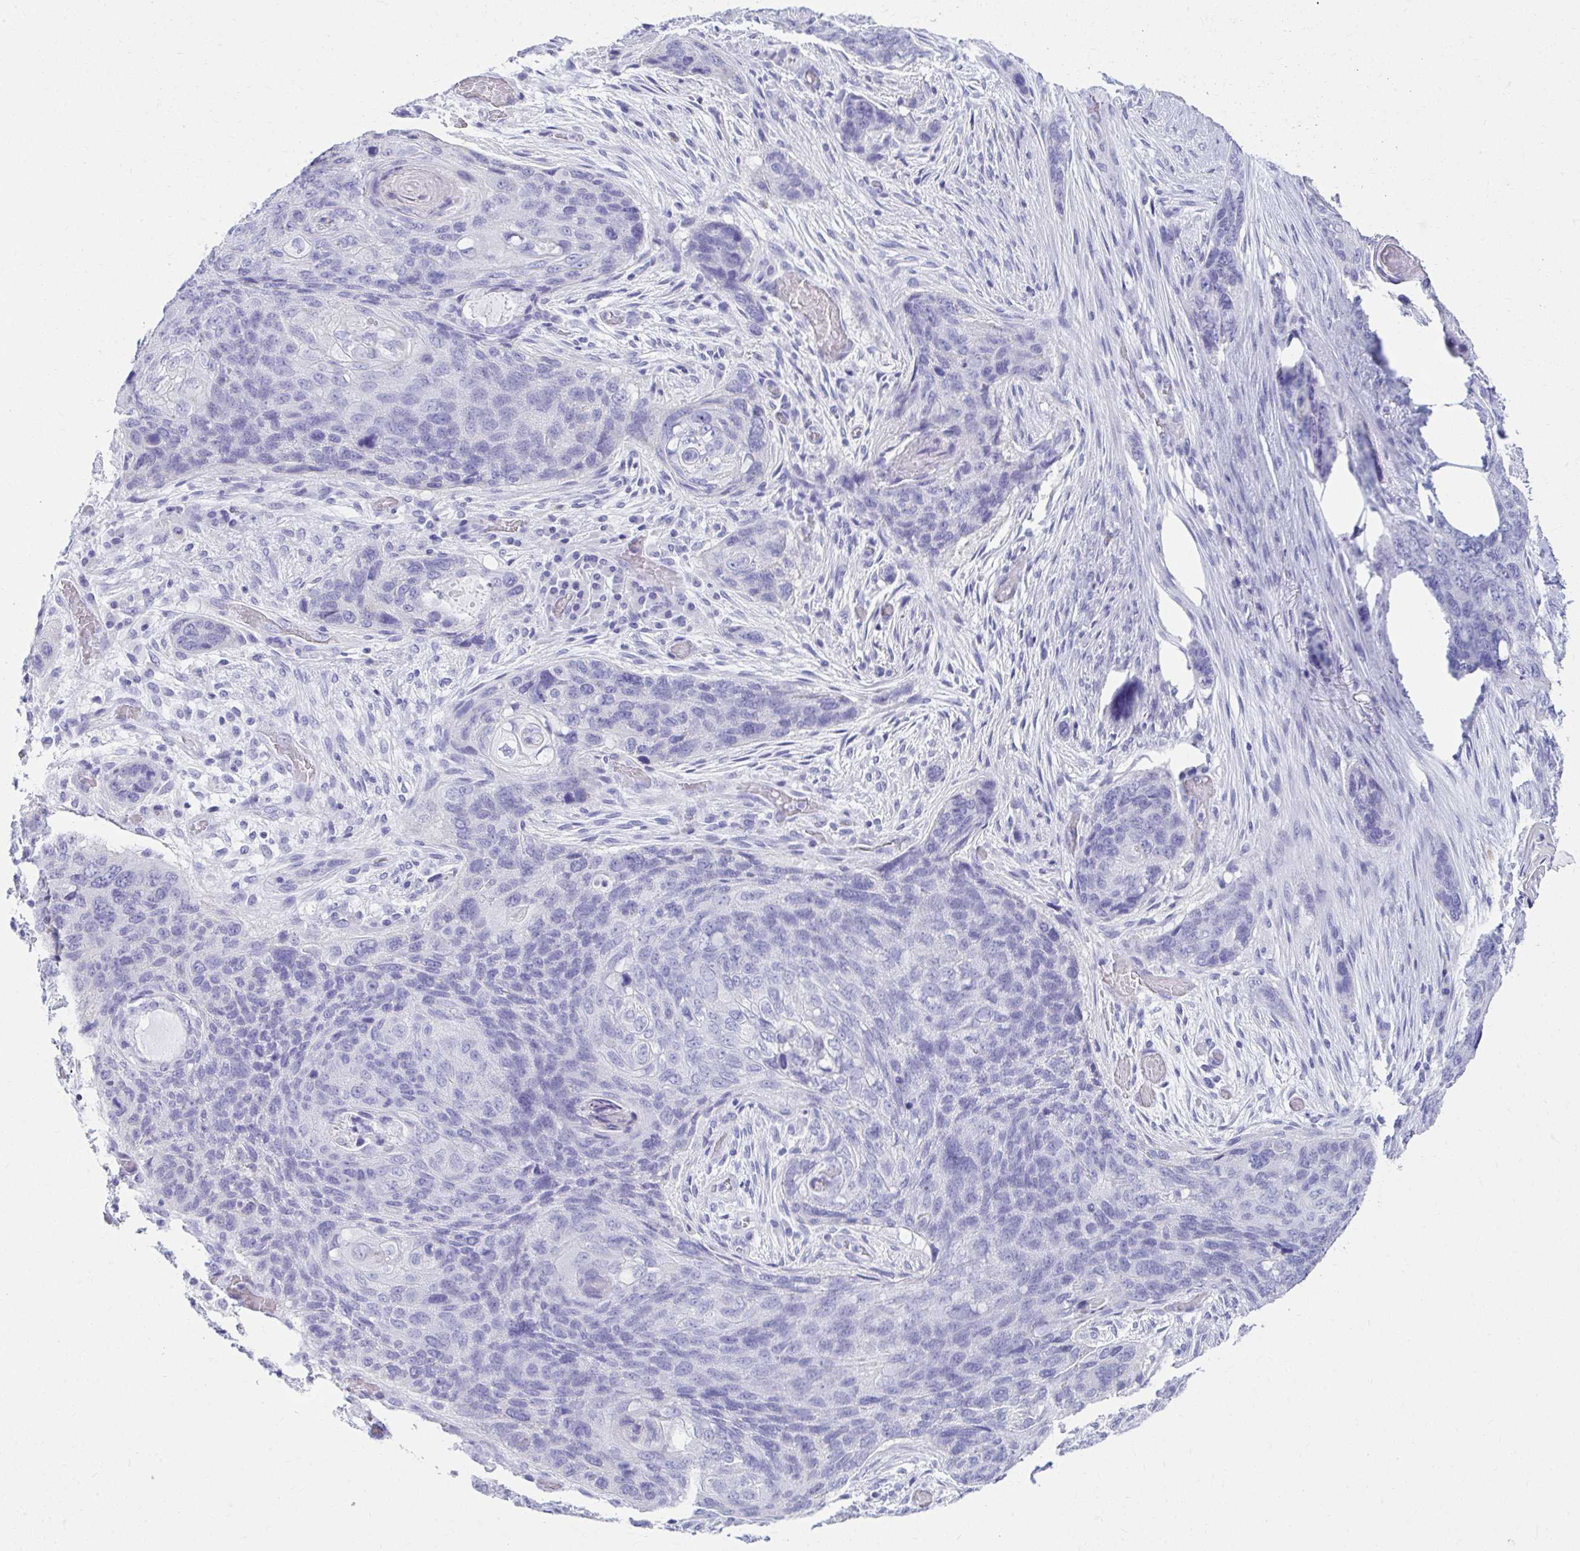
{"staining": {"intensity": "negative", "quantity": "none", "location": "none"}, "tissue": "lung cancer", "cell_type": "Tumor cells", "image_type": "cancer", "snomed": [{"axis": "morphology", "description": "Squamous cell carcinoma, NOS"}, {"axis": "morphology", "description": "Squamous cell carcinoma, metastatic, NOS"}, {"axis": "topography", "description": "Lymph node"}, {"axis": "topography", "description": "Lung"}], "caption": "DAB immunohistochemical staining of human lung cancer shows no significant positivity in tumor cells.", "gene": "ATP4B", "patient": {"sex": "male", "age": 41}}